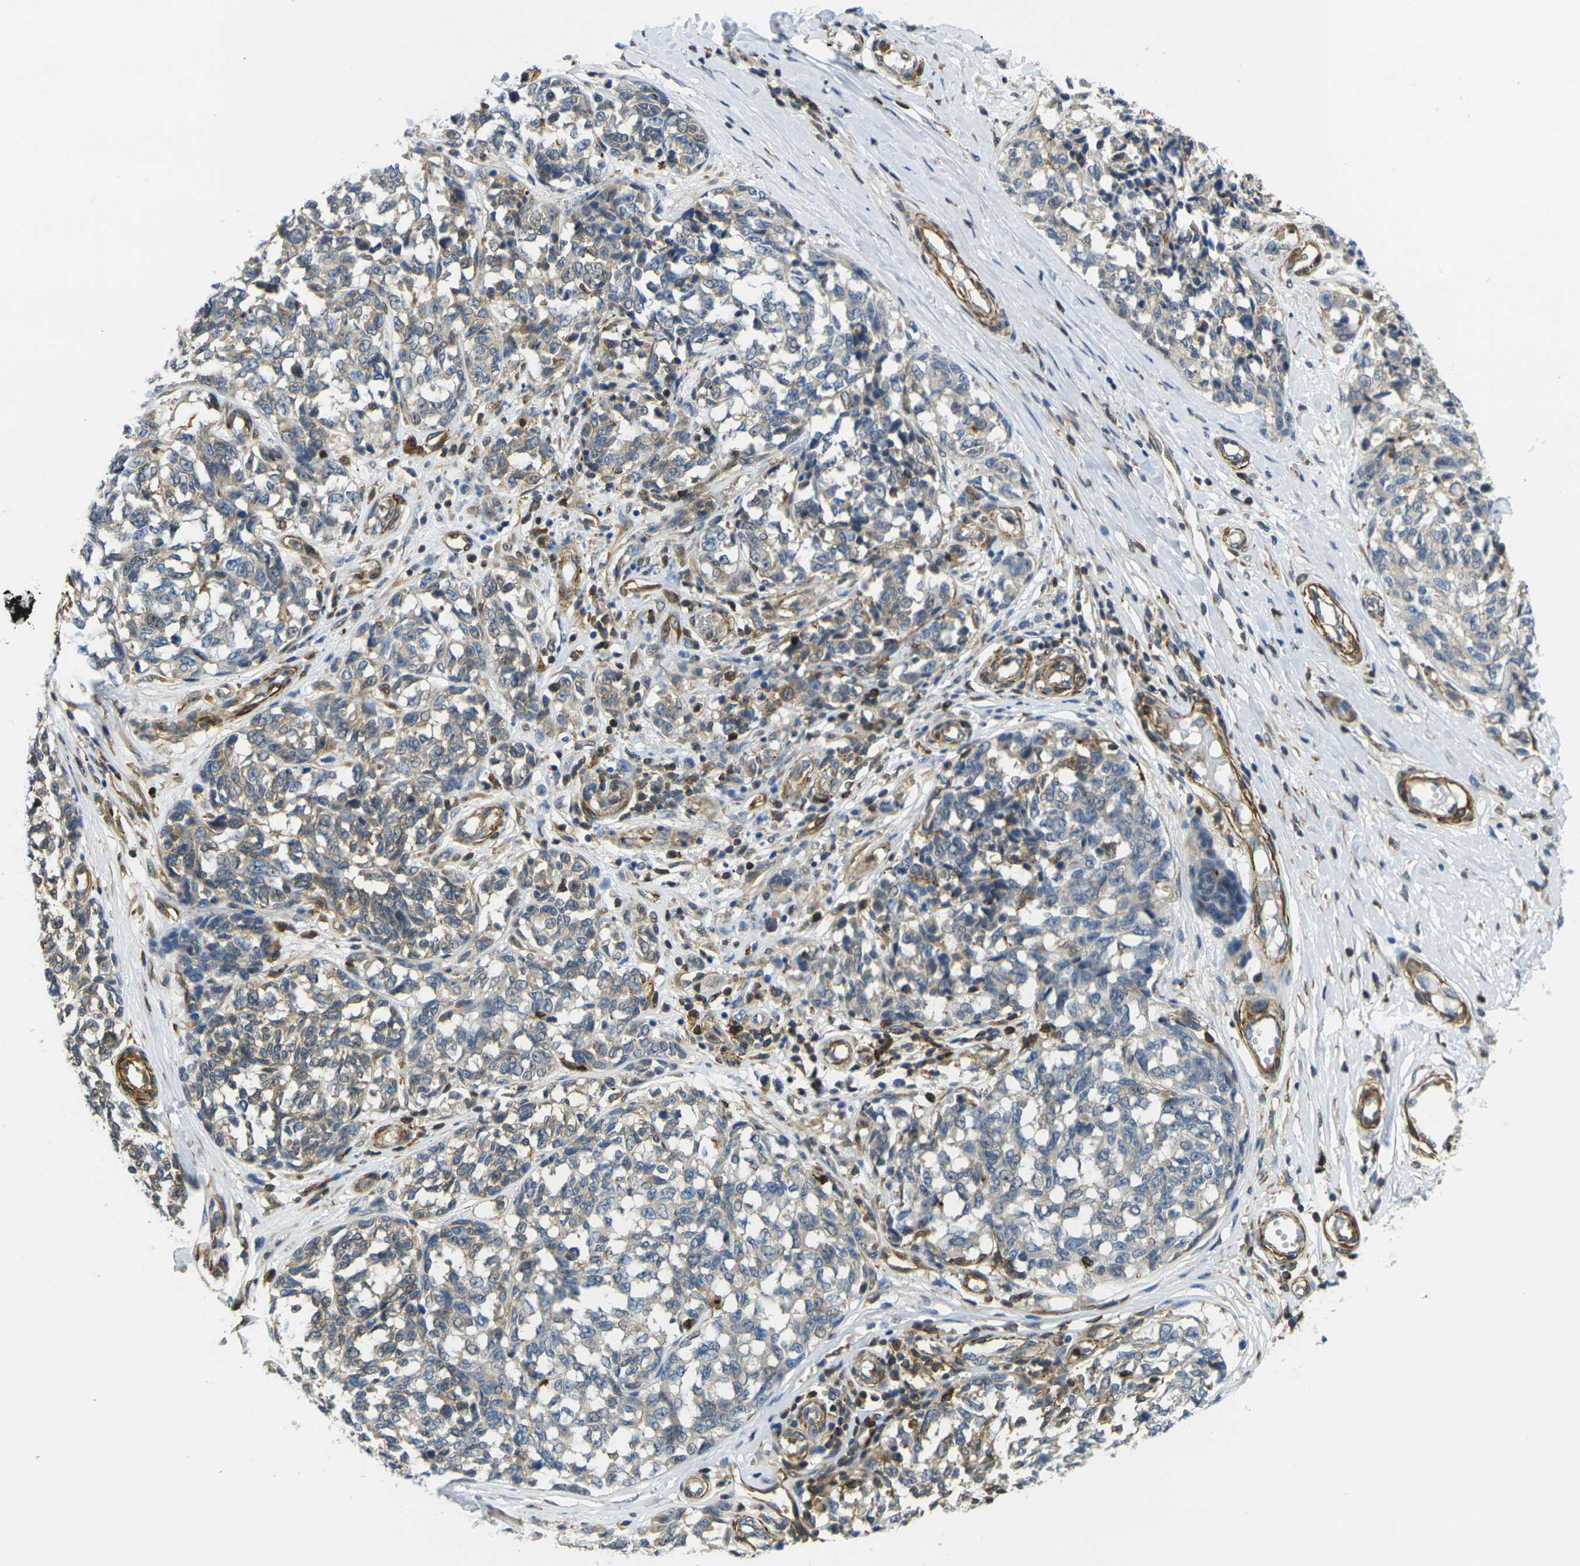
{"staining": {"intensity": "weak", "quantity": "25%-75%", "location": "cytoplasmic/membranous"}, "tissue": "melanoma", "cell_type": "Tumor cells", "image_type": "cancer", "snomed": [{"axis": "morphology", "description": "Malignant melanoma, NOS"}, {"axis": "topography", "description": "Skin"}], "caption": "Tumor cells display low levels of weak cytoplasmic/membranous expression in about 25%-75% of cells in melanoma.", "gene": "LASP1", "patient": {"sex": "female", "age": 64}}